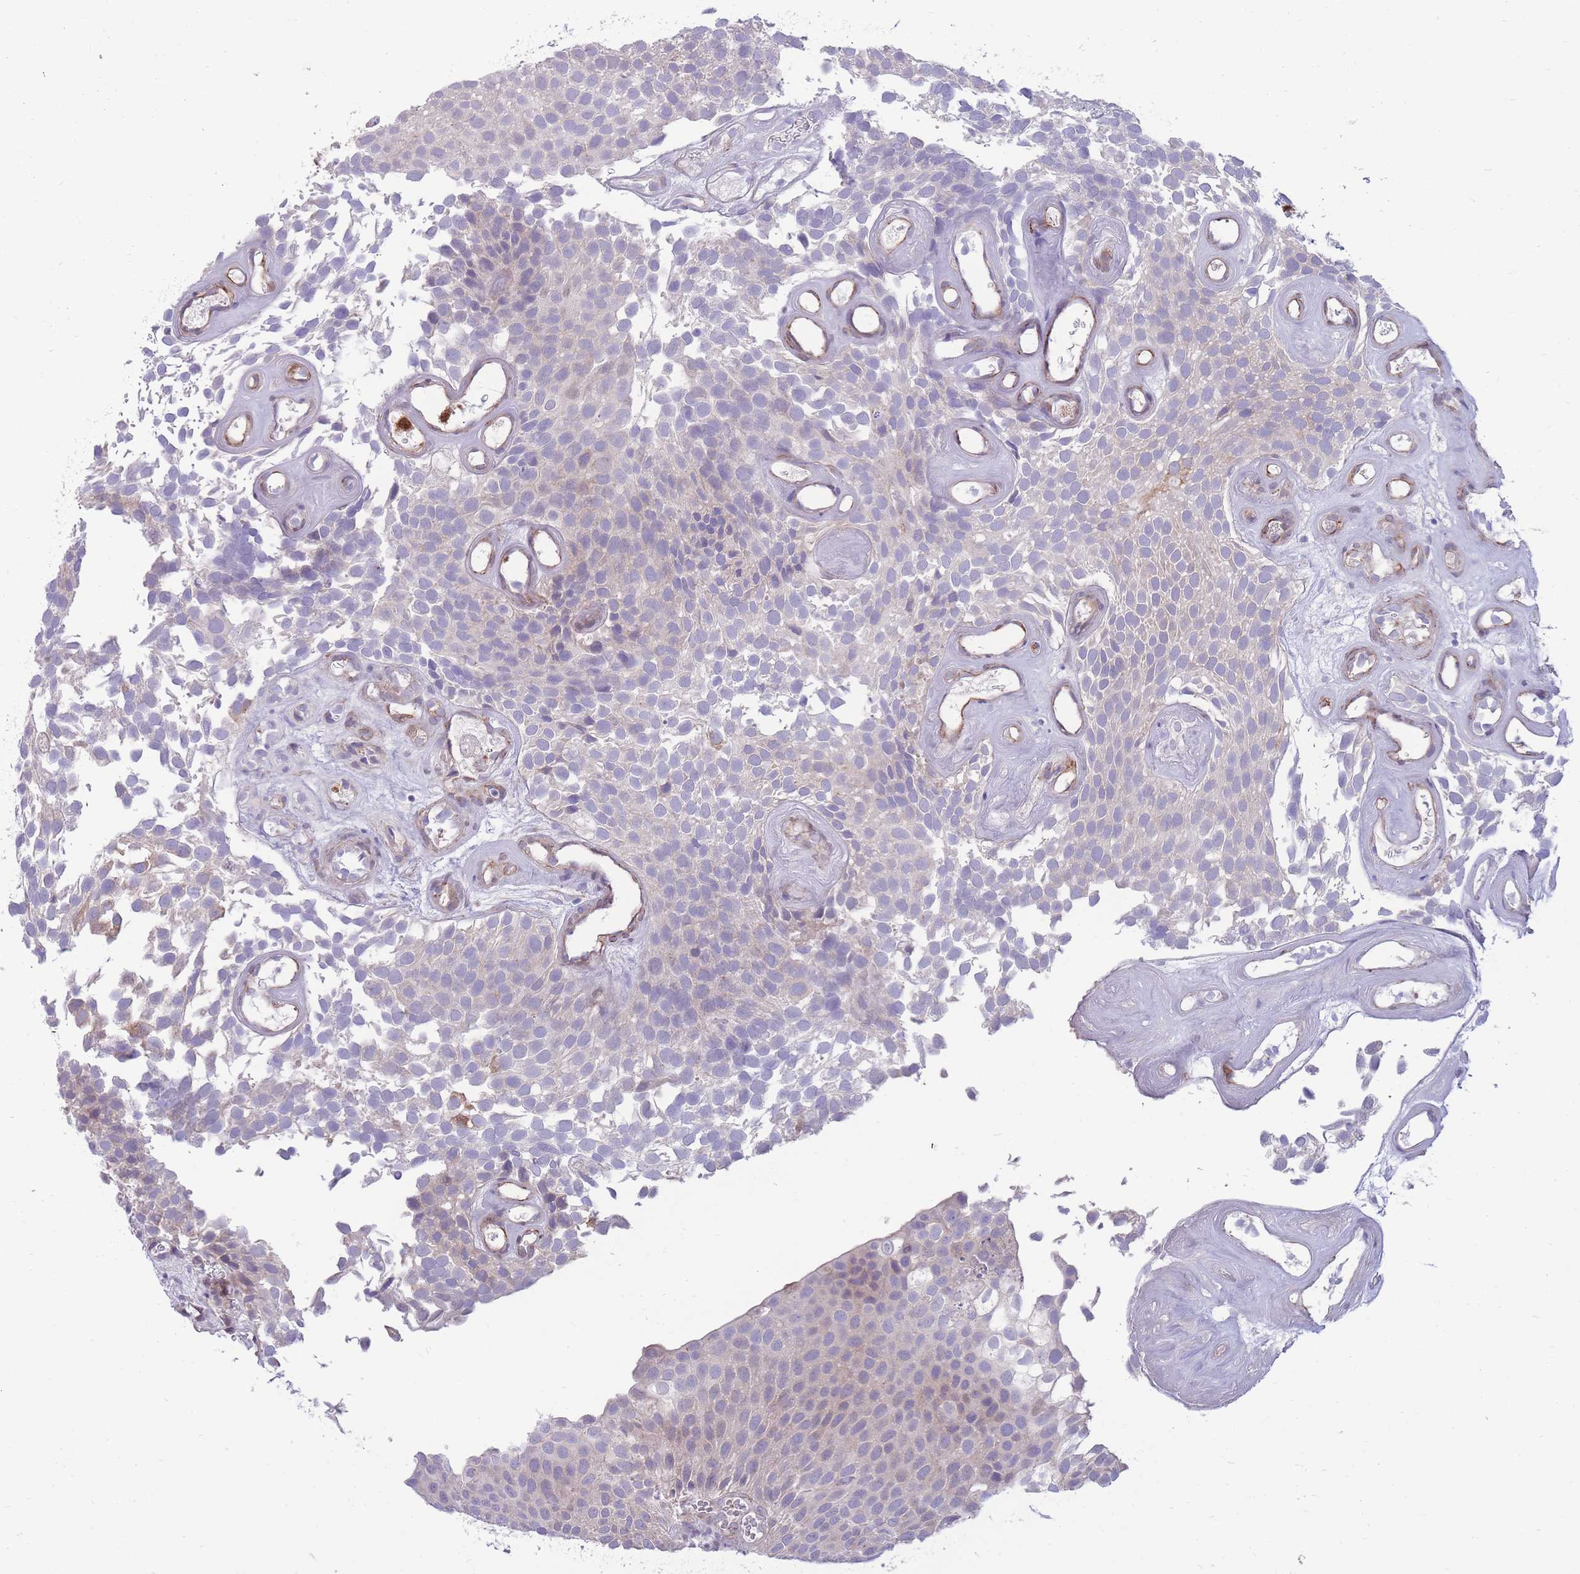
{"staining": {"intensity": "weak", "quantity": "<25%", "location": "cytoplasmic/membranous"}, "tissue": "urothelial cancer", "cell_type": "Tumor cells", "image_type": "cancer", "snomed": [{"axis": "morphology", "description": "Urothelial carcinoma, Low grade"}, {"axis": "topography", "description": "Urinary bladder"}], "caption": "Immunohistochemistry (IHC) micrograph of neoplastic tissue: urothelial carcinoma (low-grade) stained with DAB reveals no significant protein expression in tumor cells.", "gene": "RGS11", "patient": {"sex": "male", "age": 89}}